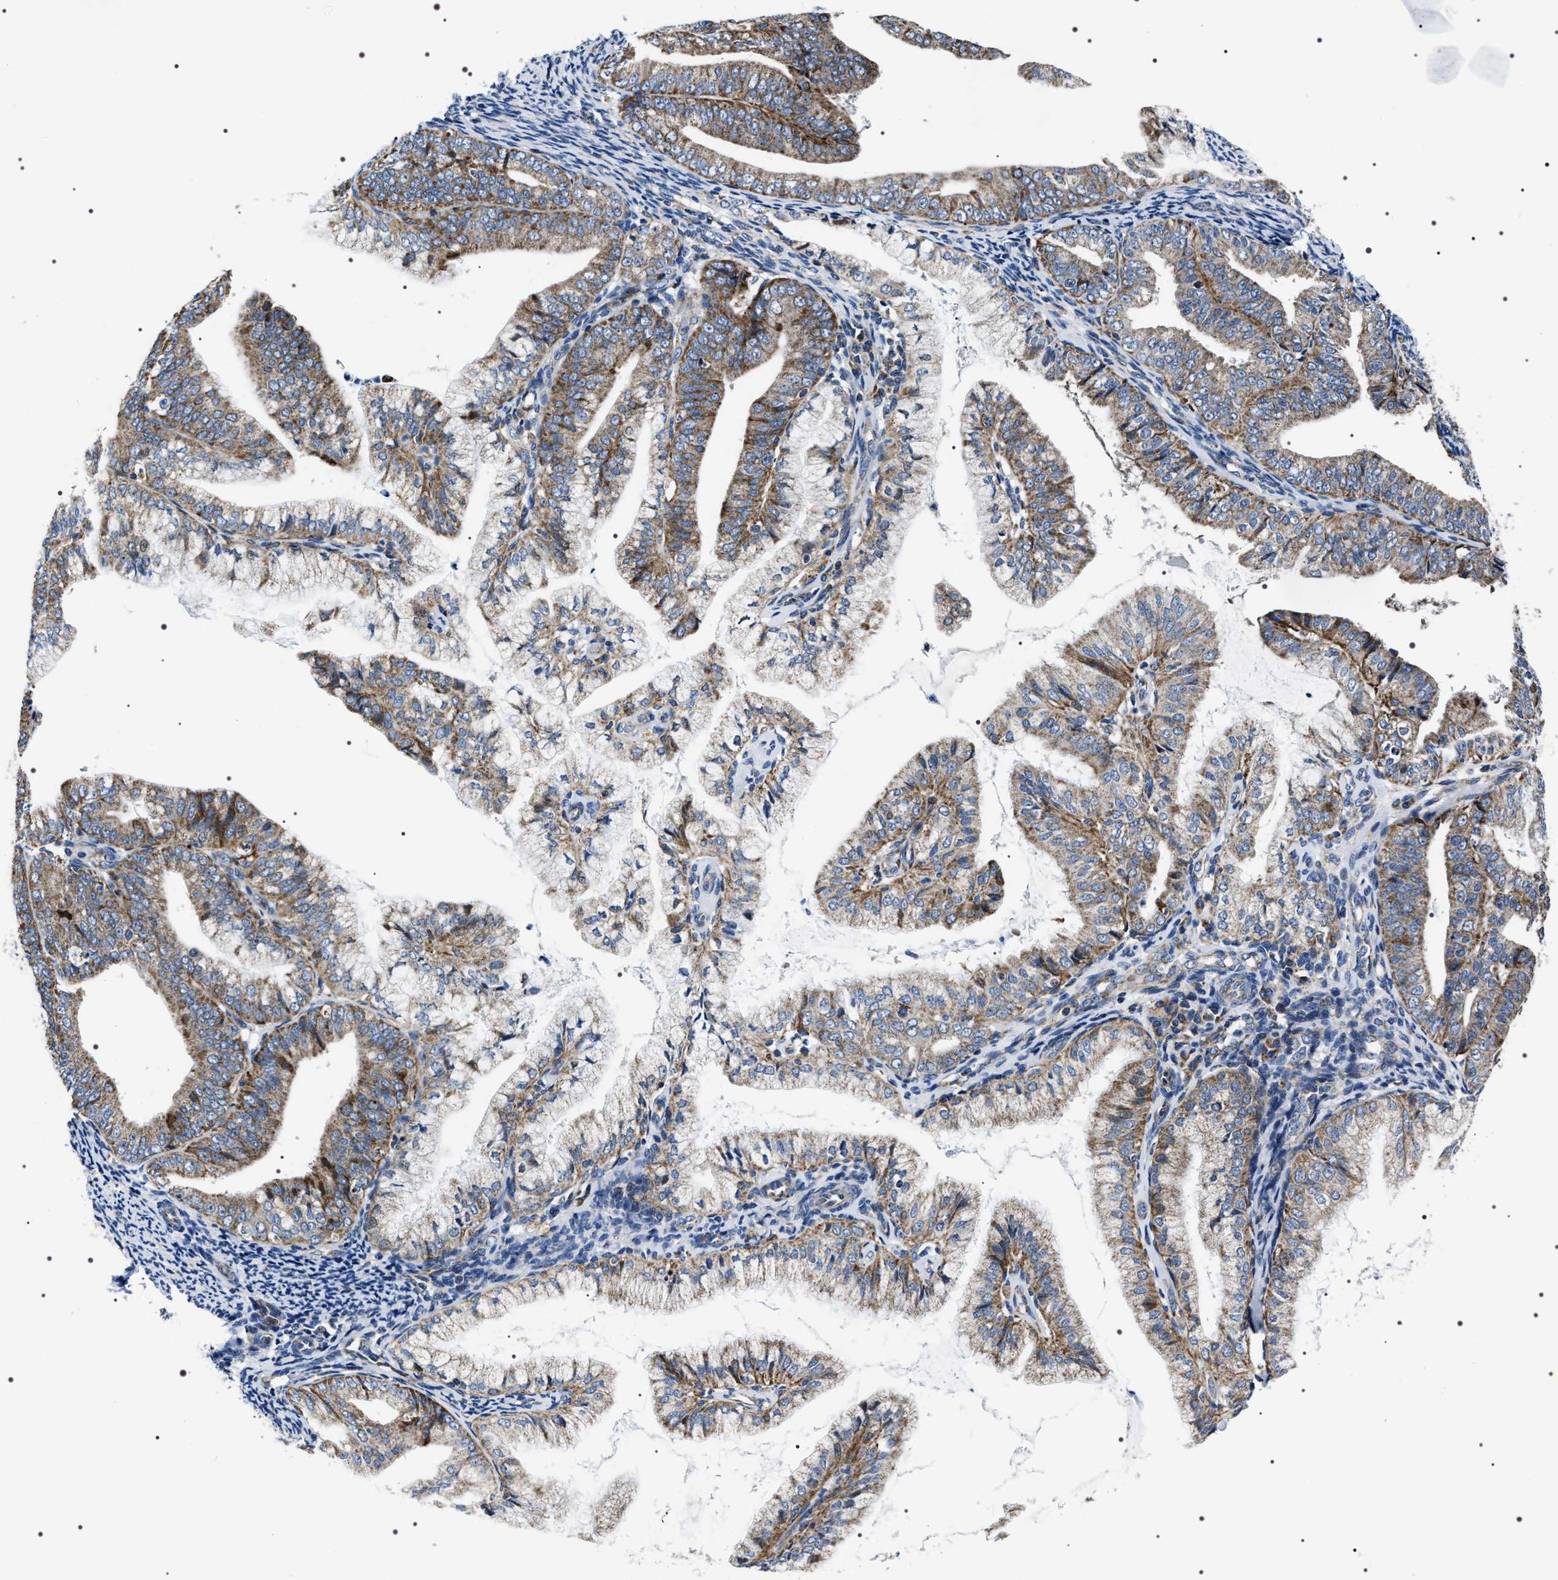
{"staining": {"intensity": "moderate", "quantity": ">75%", "location": "cytoplasmic/membranous"}, "tissue": "endometrial cancer", "cell_type": "Tumor cells", "image_type": "cancer", "snomed": [{"axis": "morphology", "description": "Adenocarcinoma, NOS"}, {"axis": "topography", "description": "Endometrium"}], "caption": "The immunohistochemical stain shows moderate cytoplasmic/membranous staining in tumor cells of endometrial adenocarcinoma tissue.", "gene": "NTMT1", "patient": {"sex": "female", "age": 63}}